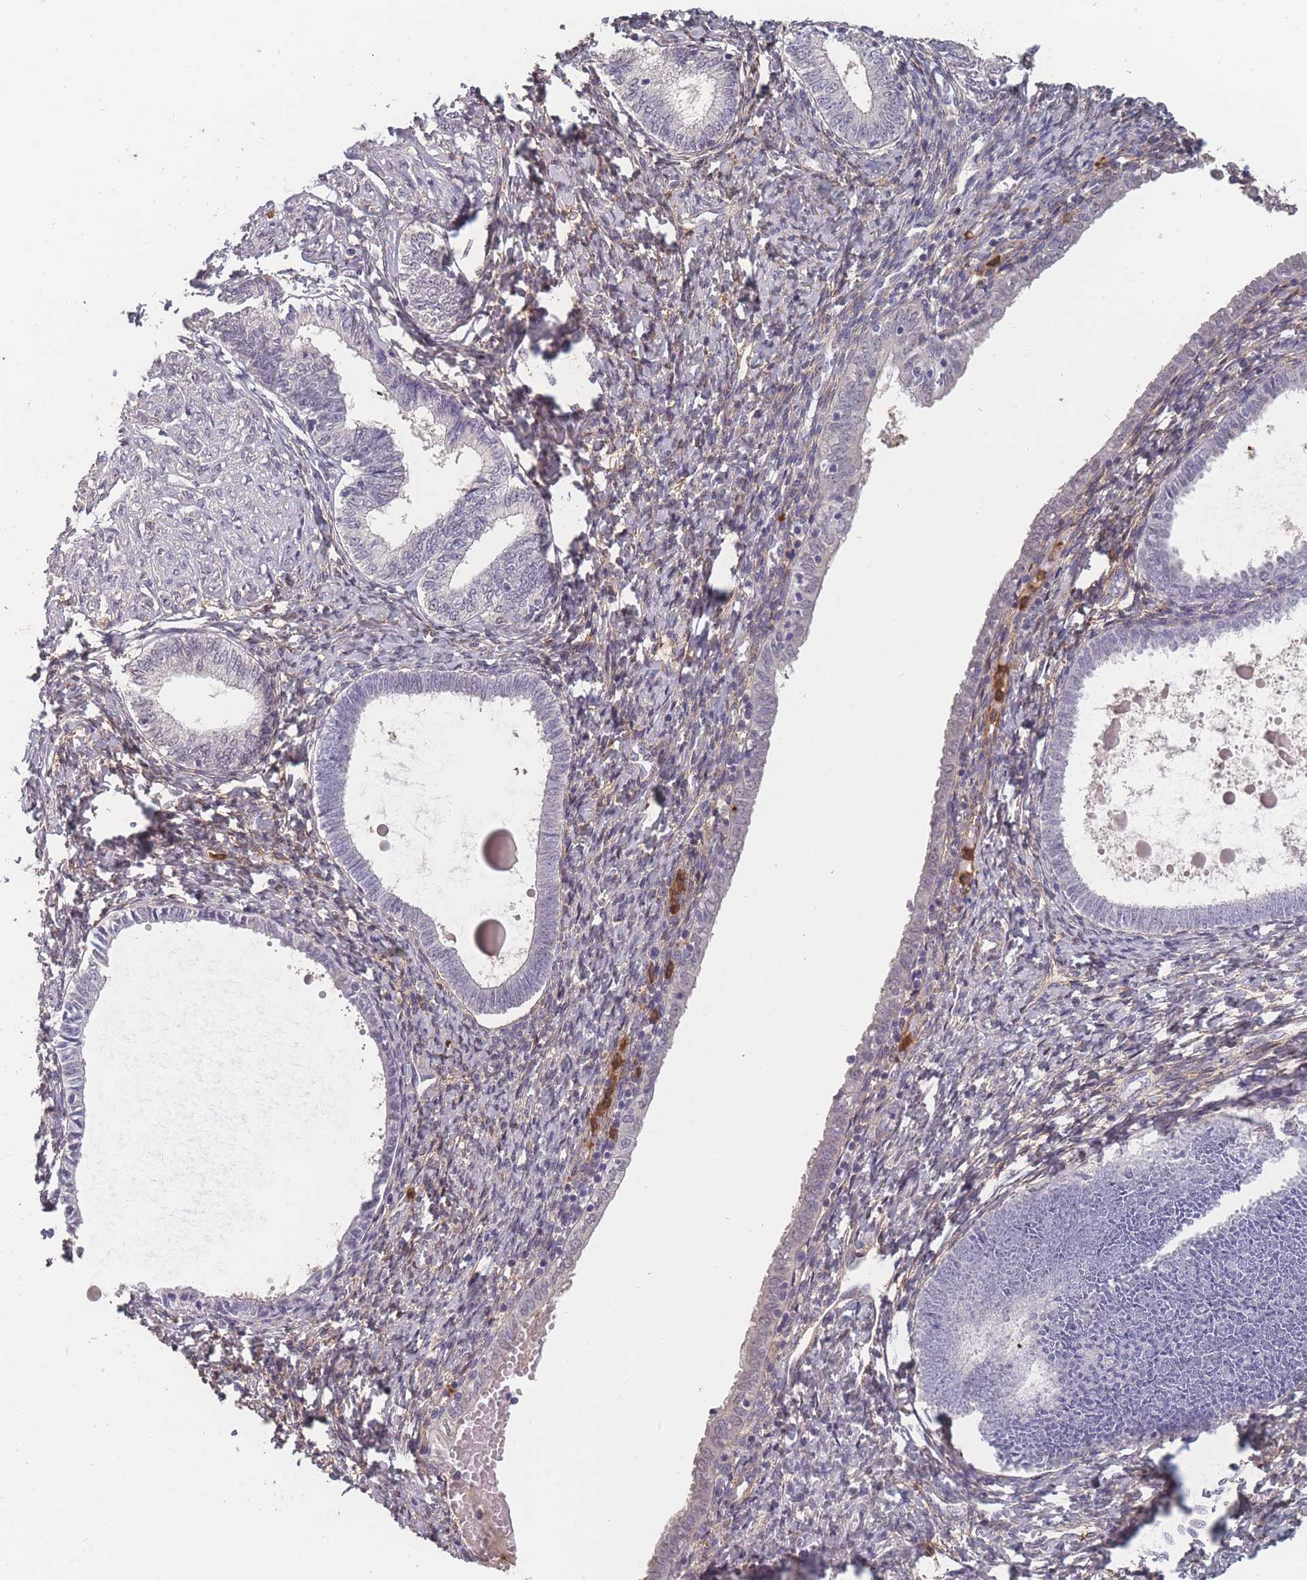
{"staining": {"intensity": "negative", "quantity": "none", "location": "none"}, "tissue": "endometrium", "cell_type": "Cells in endometrial stroma", "image_type": "normal", "snomed": [{"axis": "morphology", "description": "Normal tissue, NOS"}, {"axis": "topography", "description": "Endometrium"}], "caption": "This photomicrograph is of normal endometrium stained with immunohistochemistry (IHC) to label a protein in brown with the nuclei are counter-stained blue. There is no expression in cells in endometrial stroma.", "gene": "BST1", "patient": {"sex": "female", "age": 72}}